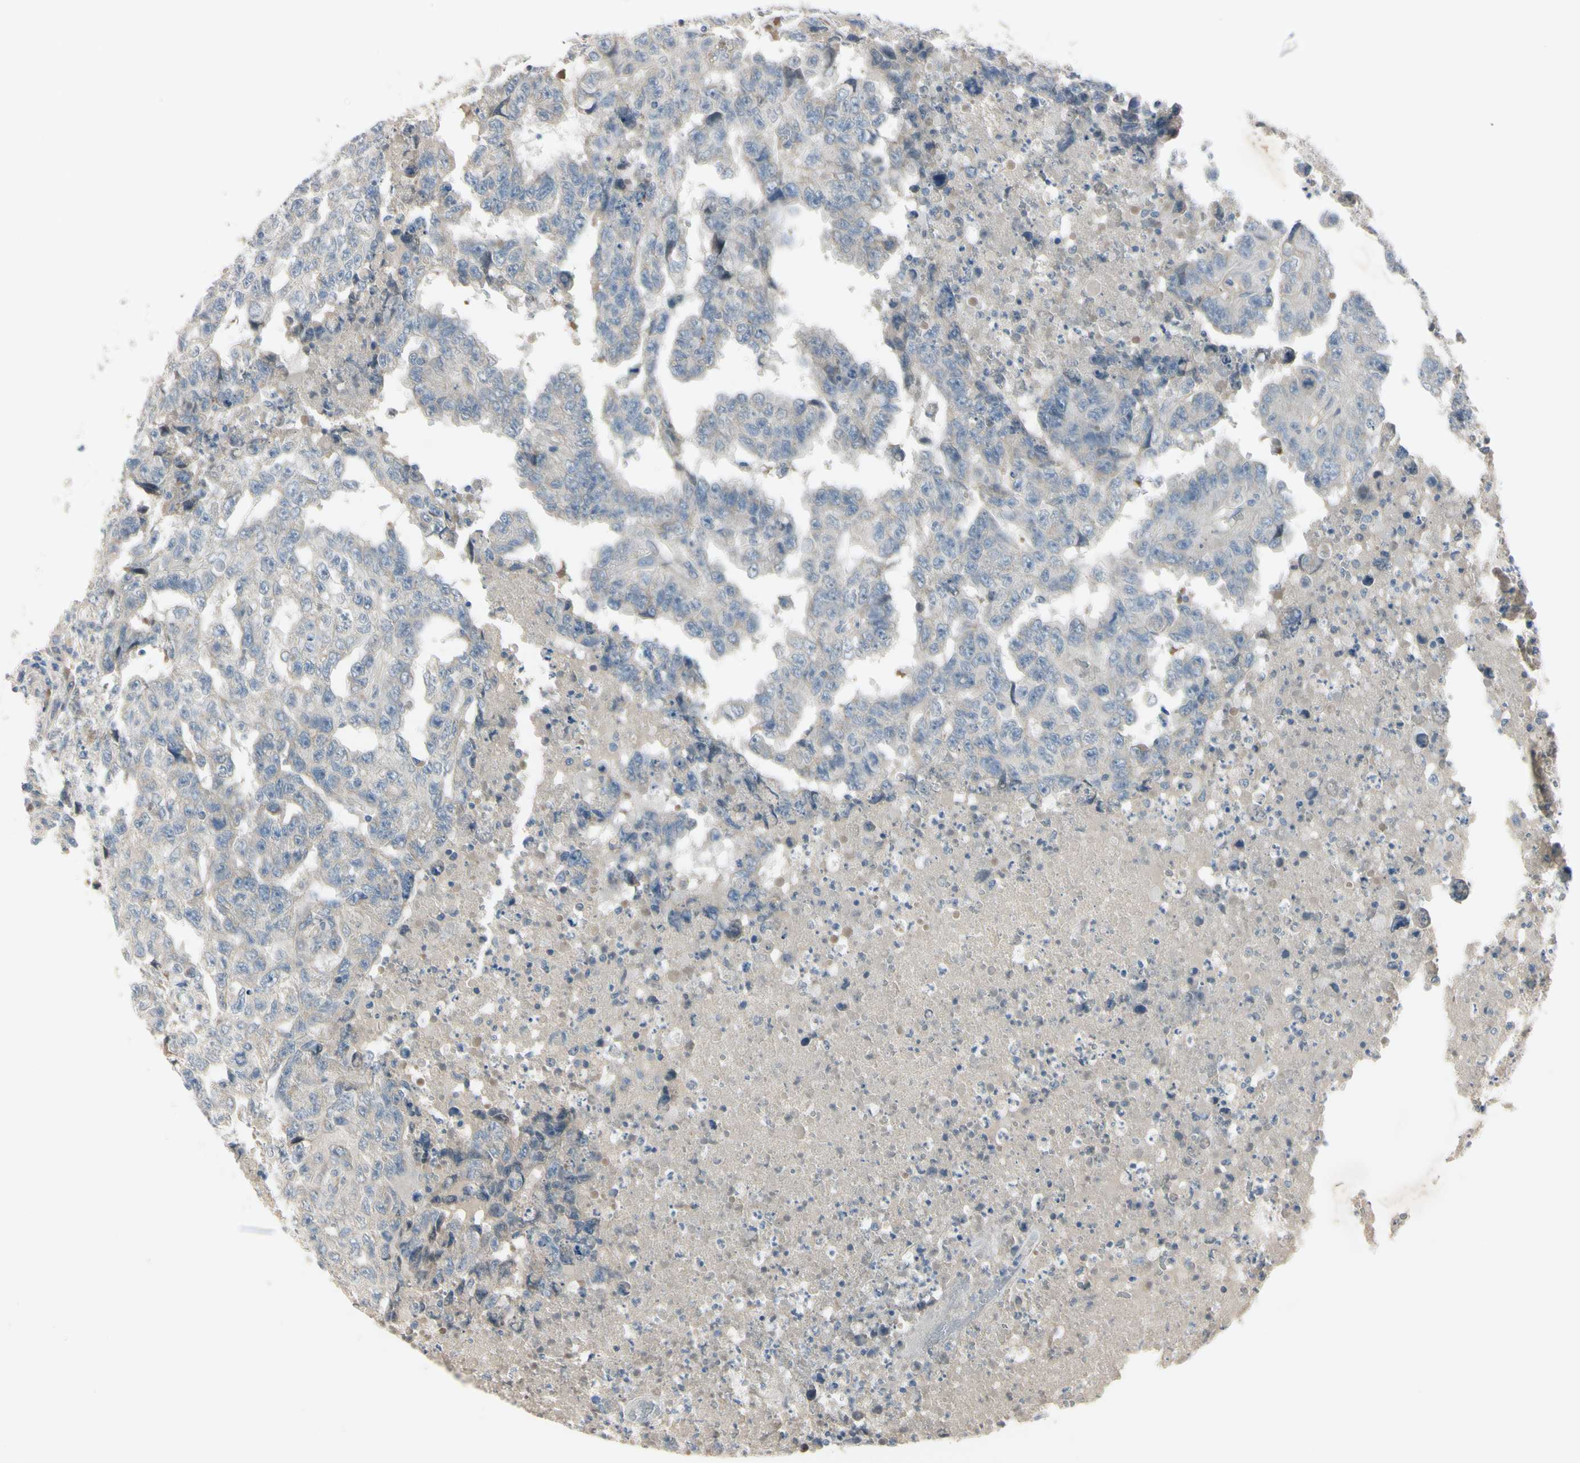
{"staining": {"intensity": "negative", "quantity": "none", "location": "none"}, "tissue": "testis cancer", "cell_type": "Tumor cells", "image_type": "cancer", "snomed": [{"axis": "morphology", "description": "Necrosis, NOS"}, {"axis": "morphology", "description": "Carcinoma, Embryonal, NOS"}, {"axis": "topography", "description": "Testis"}], "caption": "Protein analysis of testis cancer (embryonal carcinoma) displays no significant positivity in tumor cells.", "gene": "AATK", "patient": {"sex": "male", "age": 19}}